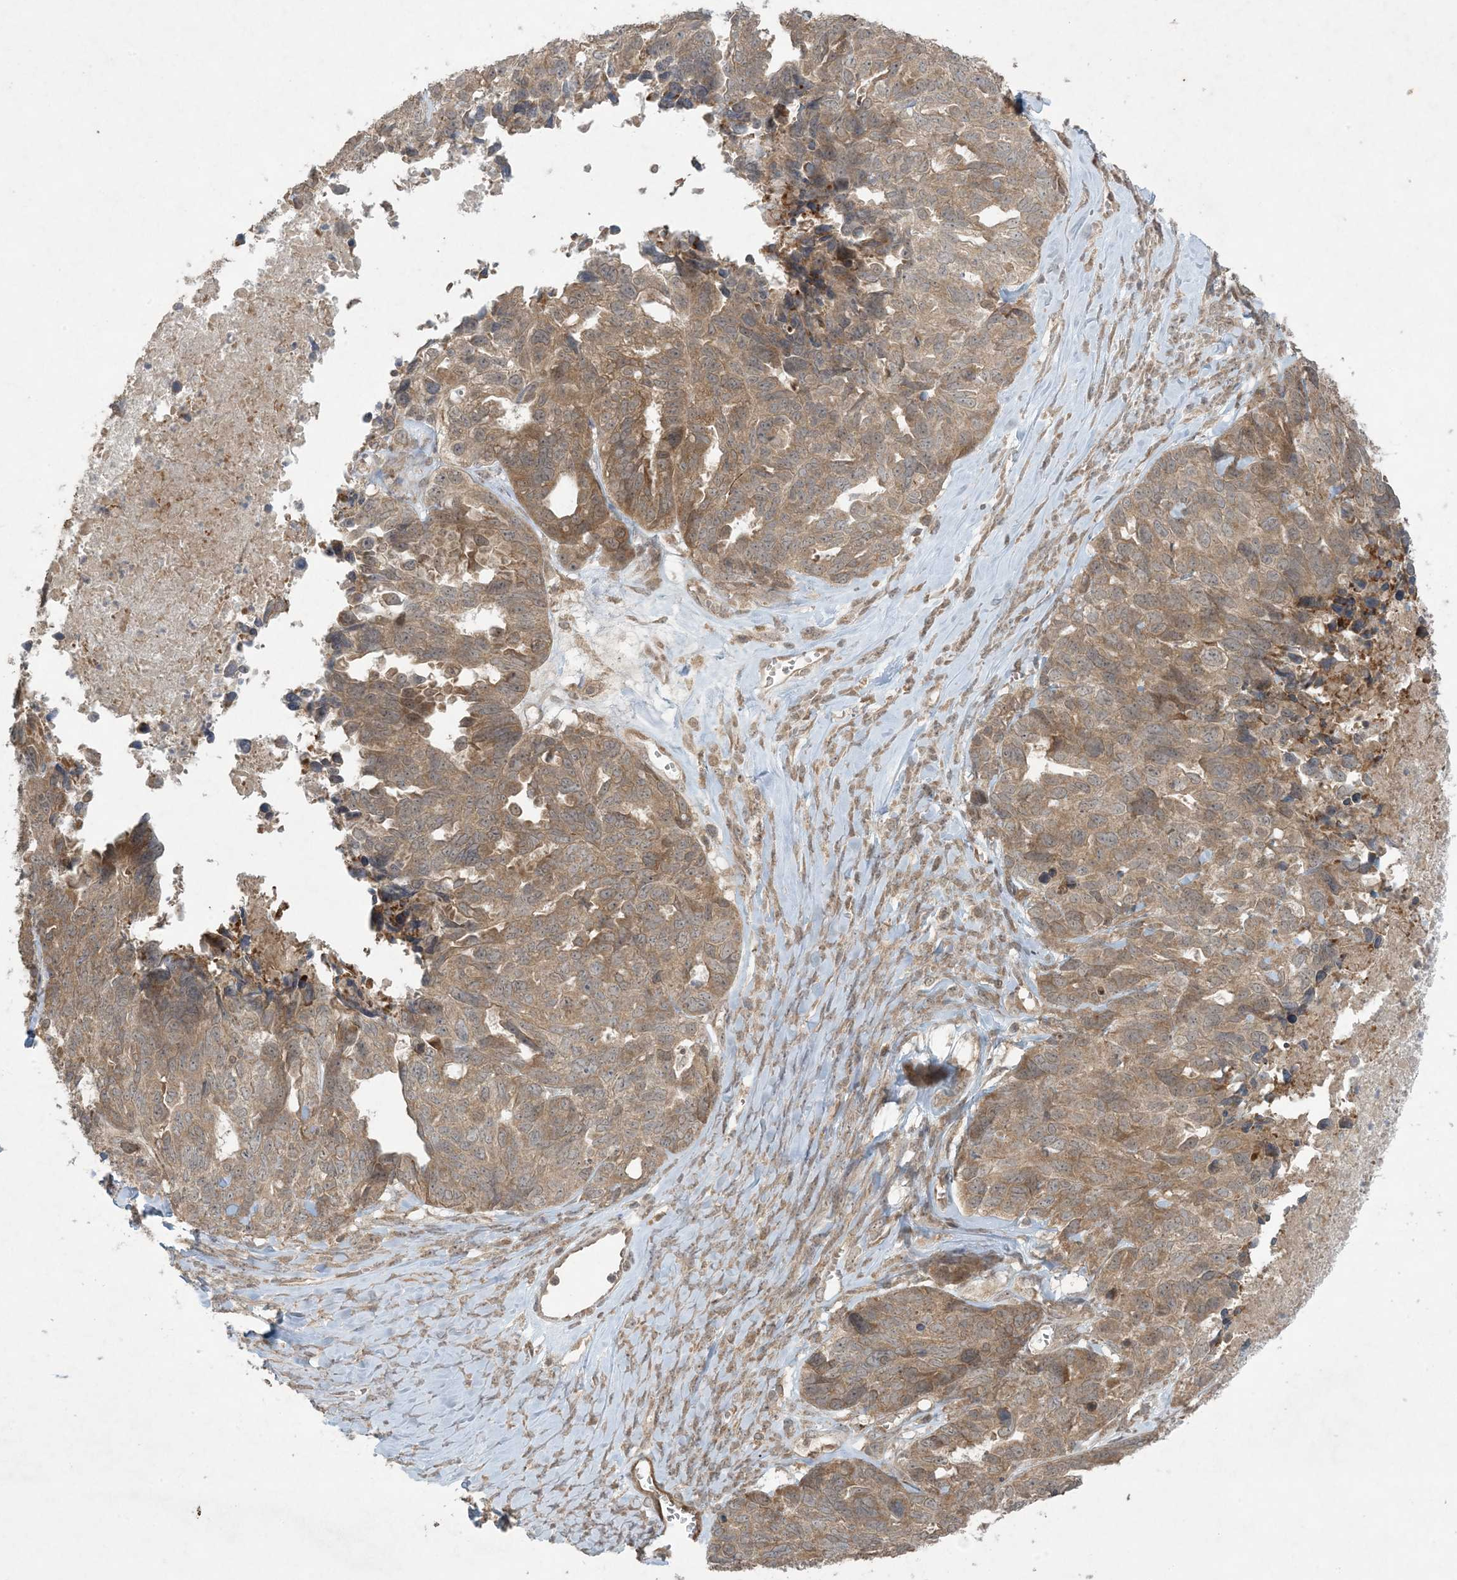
{"staining": {"intensity": "moderate", "quantity": ">75%", "location": "cytoplasmic/membranous,nuclear"}, "tissue": "ovarian cancer", "cell_type": "Tumor cells", "image_type": "cancer", "snomed": [{"axis": "morphology", "description": "Cystadenocarcinoma, serous, NOS"}, {"axis": "topography", "description": "Ovary"}], "caption": "A brown stain labels moderate cytoplasmic/membranous and nuclear positivity of a protein in human ovarian serous cystadenocarcinoma tumor cells.", "gene": "NRBP2", "patient": {"sex": "female", "age": 79}}